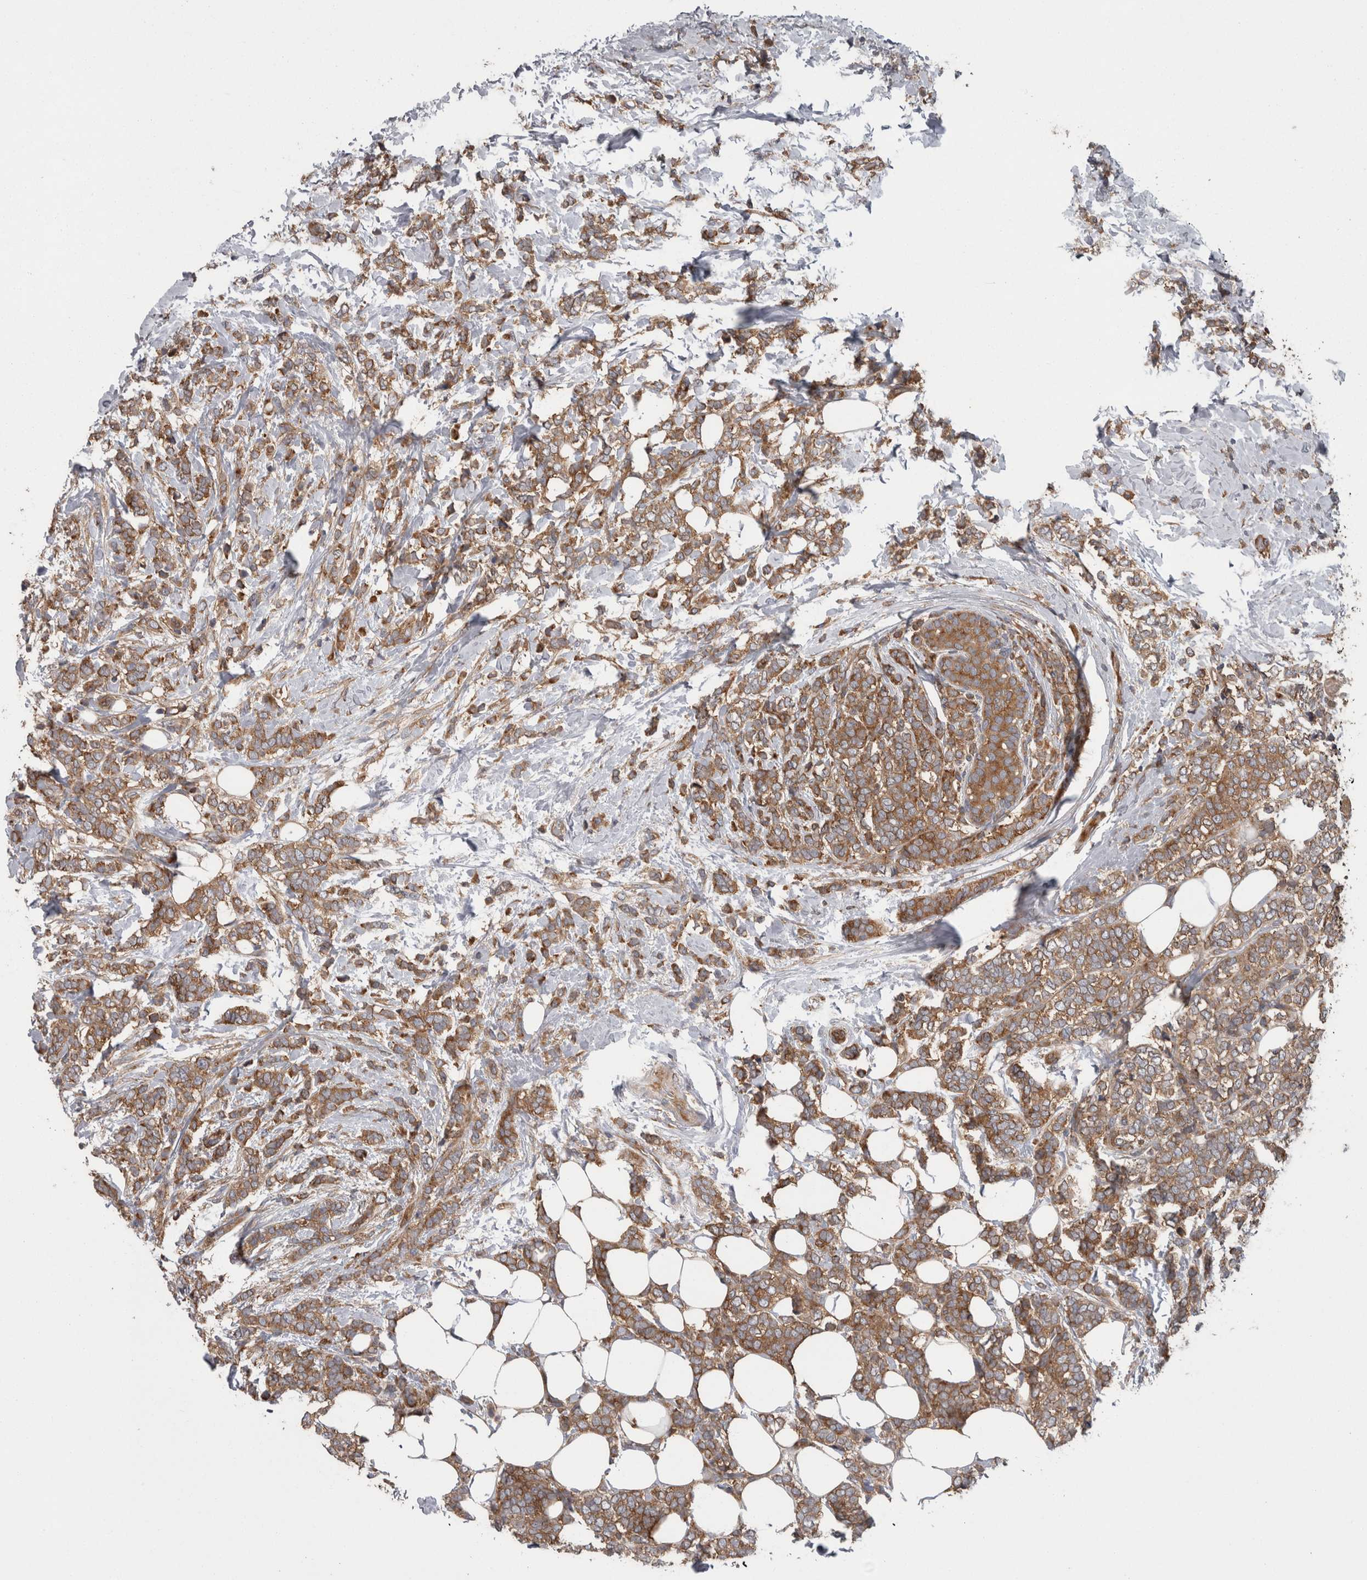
{"staining": {"intensity": "moderate", "quantity": ">75%", "location": "cytoplasmic/membranous"}, "tissue": "breast cancer", "cell_type": "Tumor cells", "image_type": "cancer", "snomed": [{"axis": "morphology", "description": "Lobular carcinoma"}, {"axis": "topography", "description": "Breast"}], "caption": "Breast cancer stained with DAB immunohistochemistry (IHC) shows medium levels of moderate cytoplasmic/membranous positivity in about >75% of tumor cells.", "gene": "SMCR8", "patient": {"sex": "female", "age": 50}}